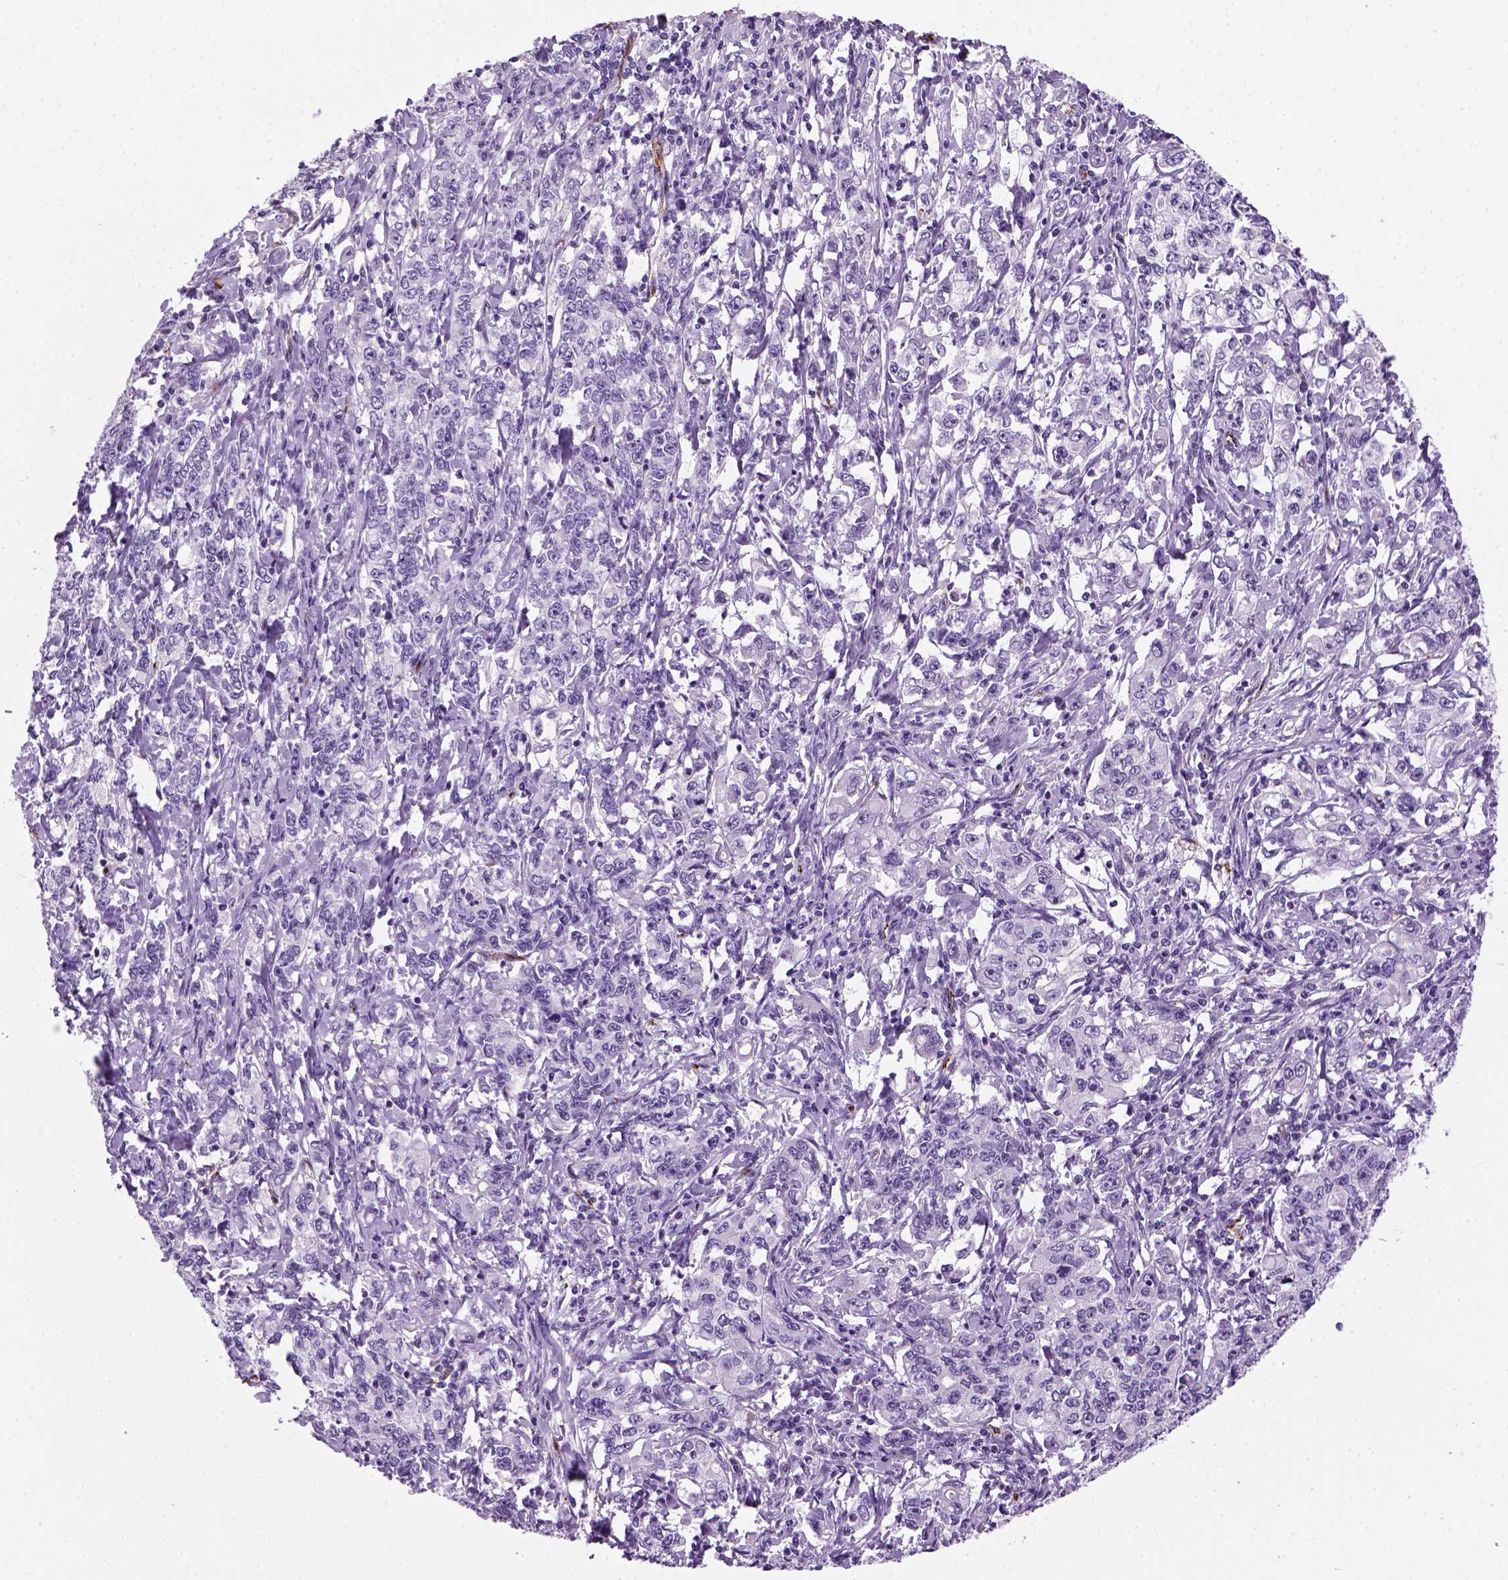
{"staining": {"intensity": "negative", "quantity": "none", "location": "none"}, "tissue": "stomach cancer", "cell_type": "Tumor cells", "image_type": "cancer", "snomed": [{"axis": "morphology", "description": "Adenocarcinoma, NOS"}, {"axis": "topography", "description": "Stomach, lower"}], "caption": "Micrograph shows no protein staining in tumor cells of stomach cancer tissue. (DAB immunohistochemistry with hematoxylin counter stain).", "gene": "VWF", "patient": {"sex": "female", "age": 72}}